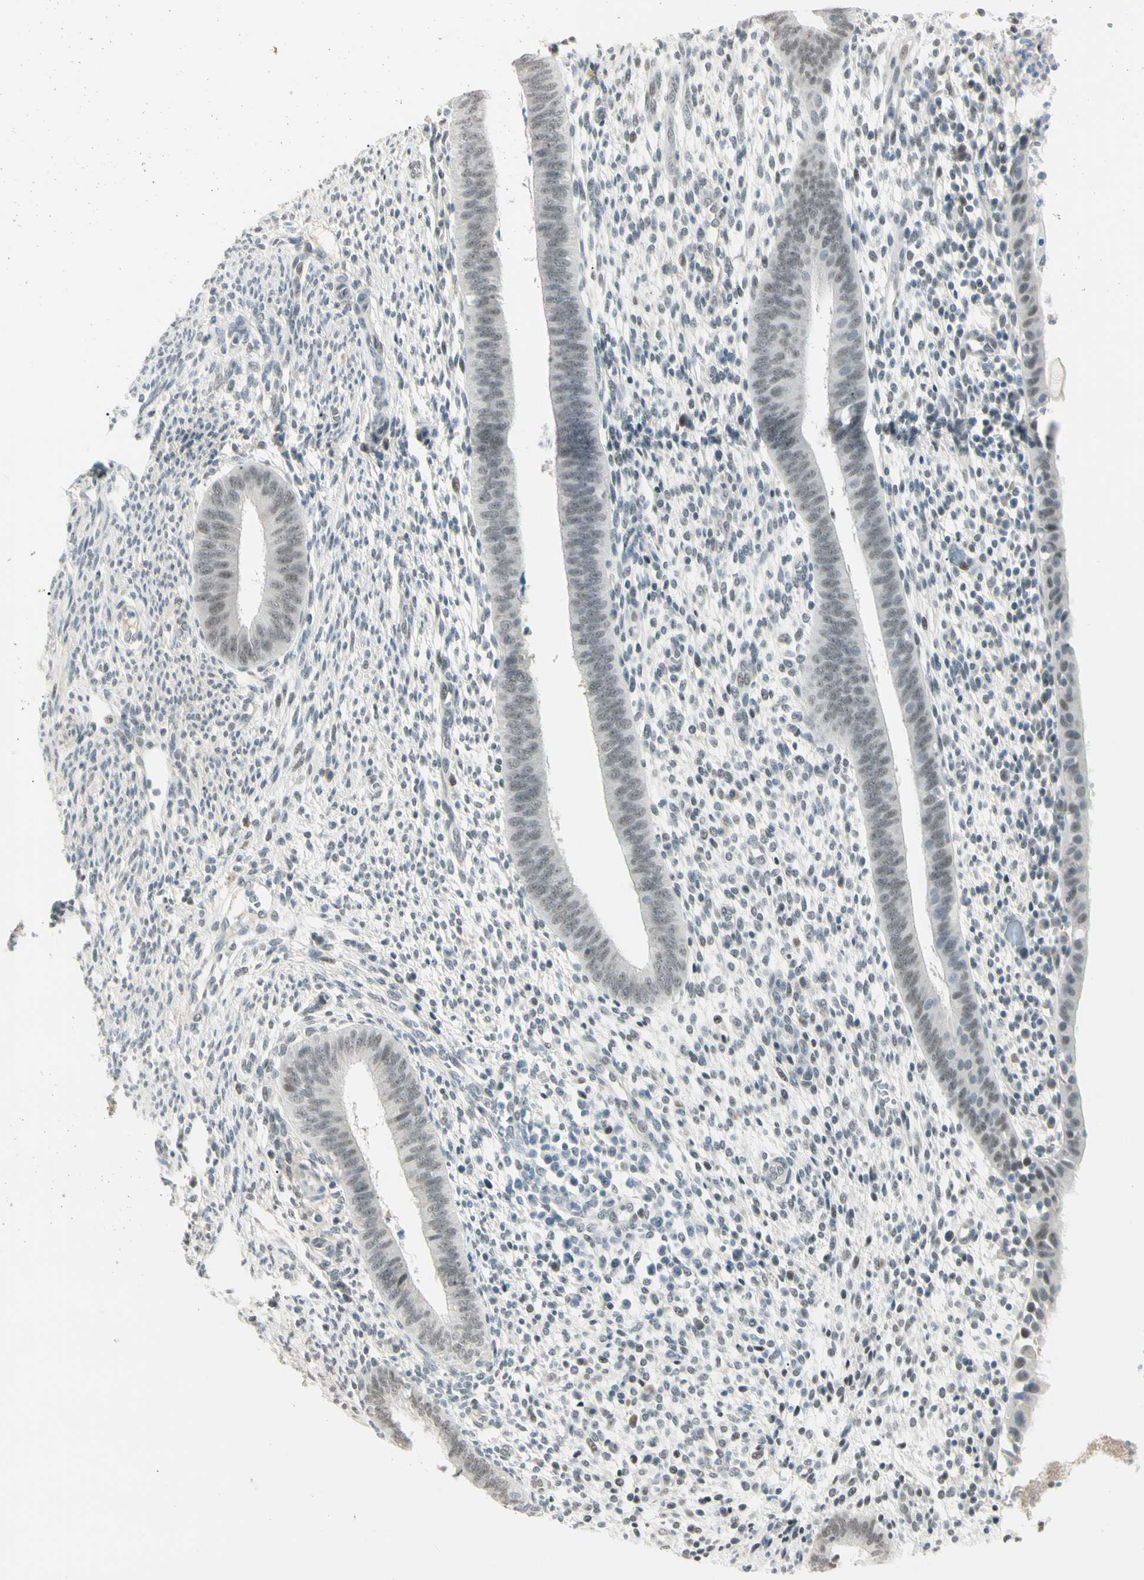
{"staining": {"intensity": "weak", "quantity": "<25%", "location": "nuclear"}, "tissue": "endometrium", "cell_type": "Cells in endometrial stroma", "image_type": "normal", "snomed": [{"axis": "morphology", "description": "Normal tissue, NOS"}, {"axis": "topography", "description": "Endometrium"}], "caption": "Protein analysis of normal endometrium demonstrates no significant staining in cells in endometrial stroma.", "gene": "ASPN", "patient": {"sex": "female", "age": 35}}